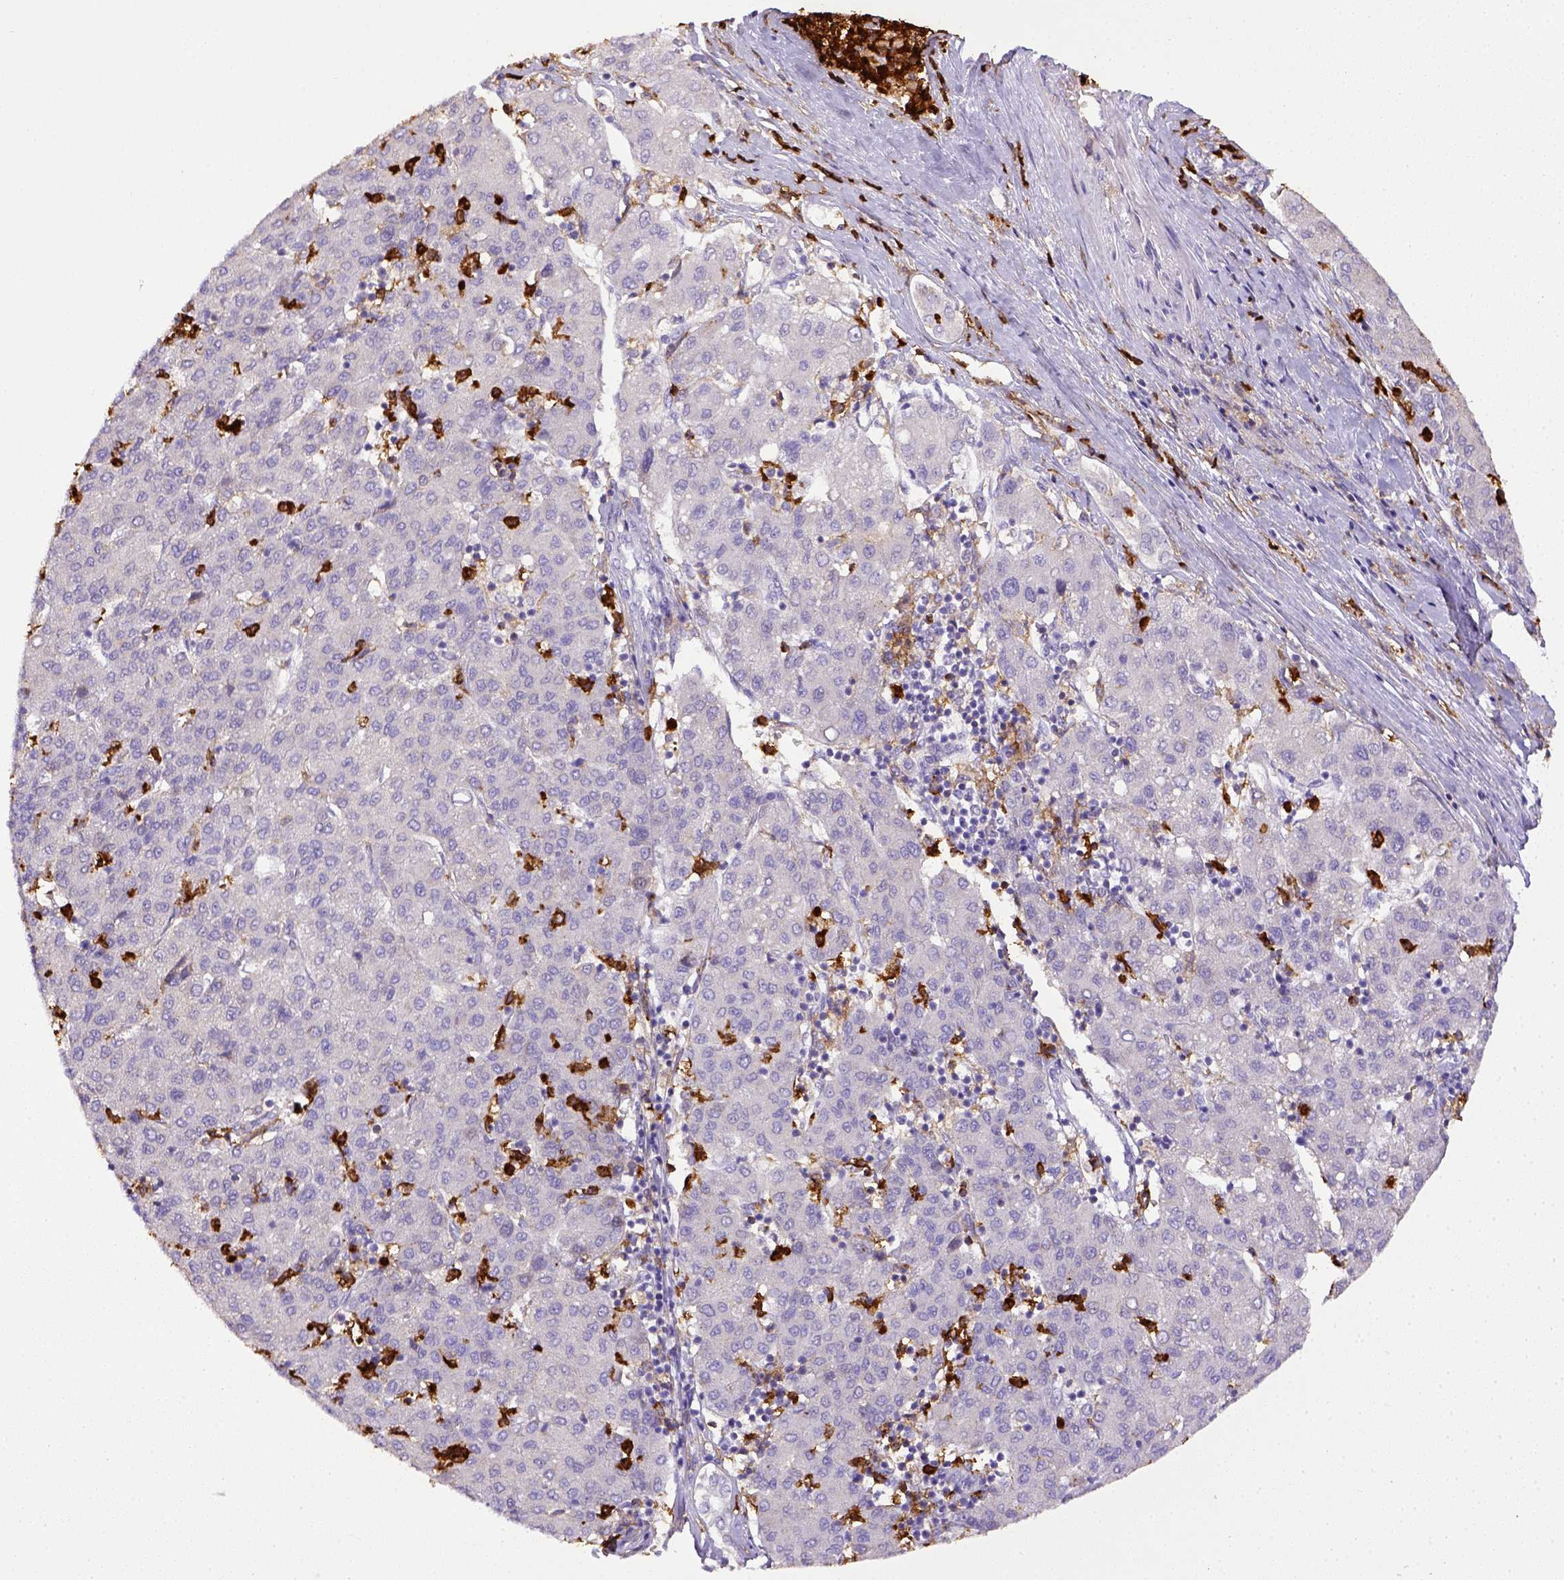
{"staining": {"intensity": "negative", "quantity": "none", "location": "none"}, "tissue": "liver cancer", "cell_type": "Tumor cells", "image_type": "cancer", "snomed": [{"axis": "morphology", "description": "Carcinoma, Hepatocellular, NOS"}, {"axis": "topography", "description": "Liver"}], "caption": "This histopathology image is of liver cancer (hepatocellular carcinoma) stained with IHC to label a protein in brown with the nuclei are counter-stained blue. There is no positivity in tumor cells.", "gene": "ITGAM", "patient": {"sex": "male", "age": 65}}